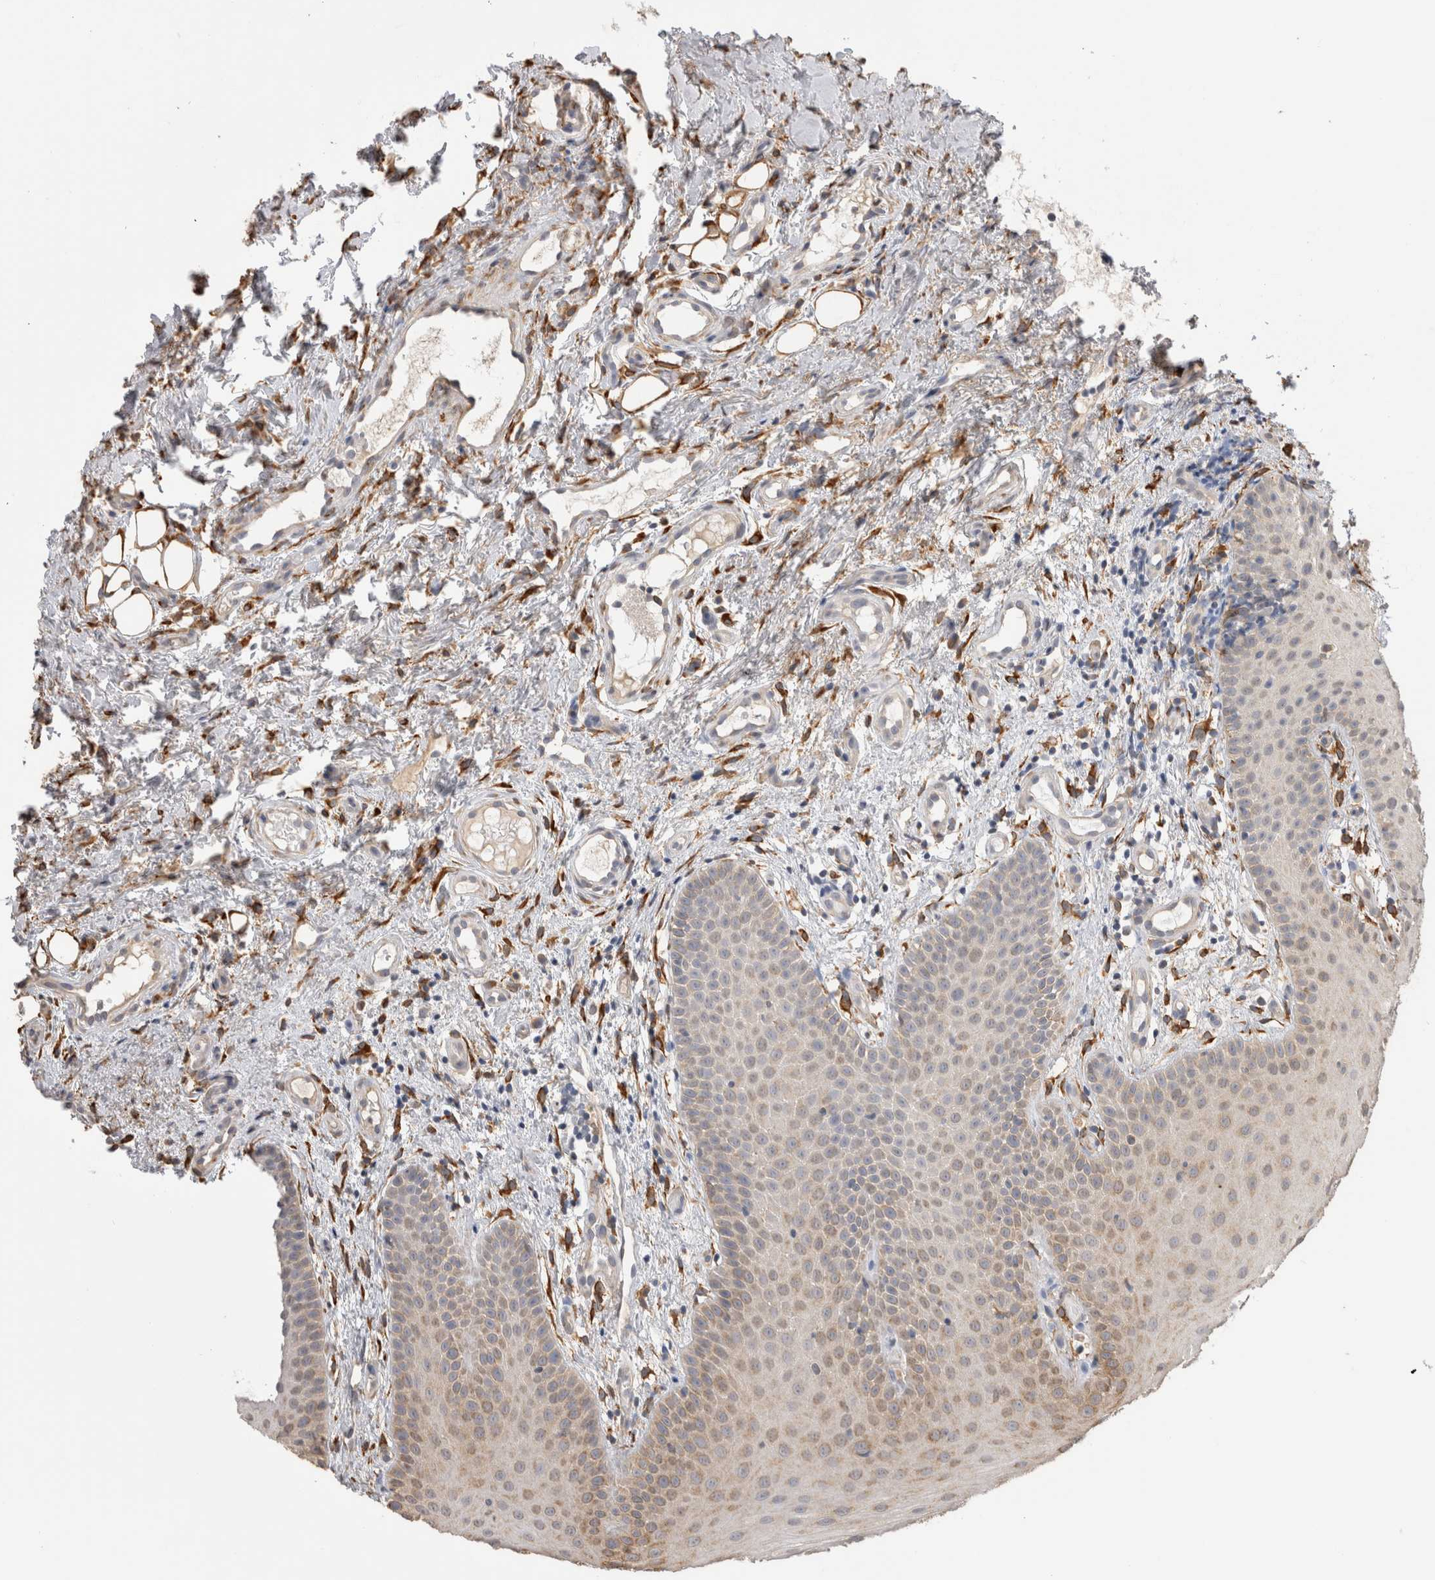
{"staining": {"intensity": "weak", "quantity": "25%-75%", "location": "cytoplasmic/membranous"}, "tissue": "oral mucosa", "cell_type": "Squamous epithelial cells", "image_type": "normal", "snomed": [{"axis": "morphology", "description": "Normal tissue, NOS"}, {"axis": "topography", "description": "Oral tissue"}], "caption": "A high-resolution micrograph shows IHC staining of unremarkable oral mucosa, which displays weak cytoplasmic/membranous staining in approximately 25%-75% of squamous epithelial cells.", "gene": "LRPAP1", "patient": {"sex": "male", "age": 60}}